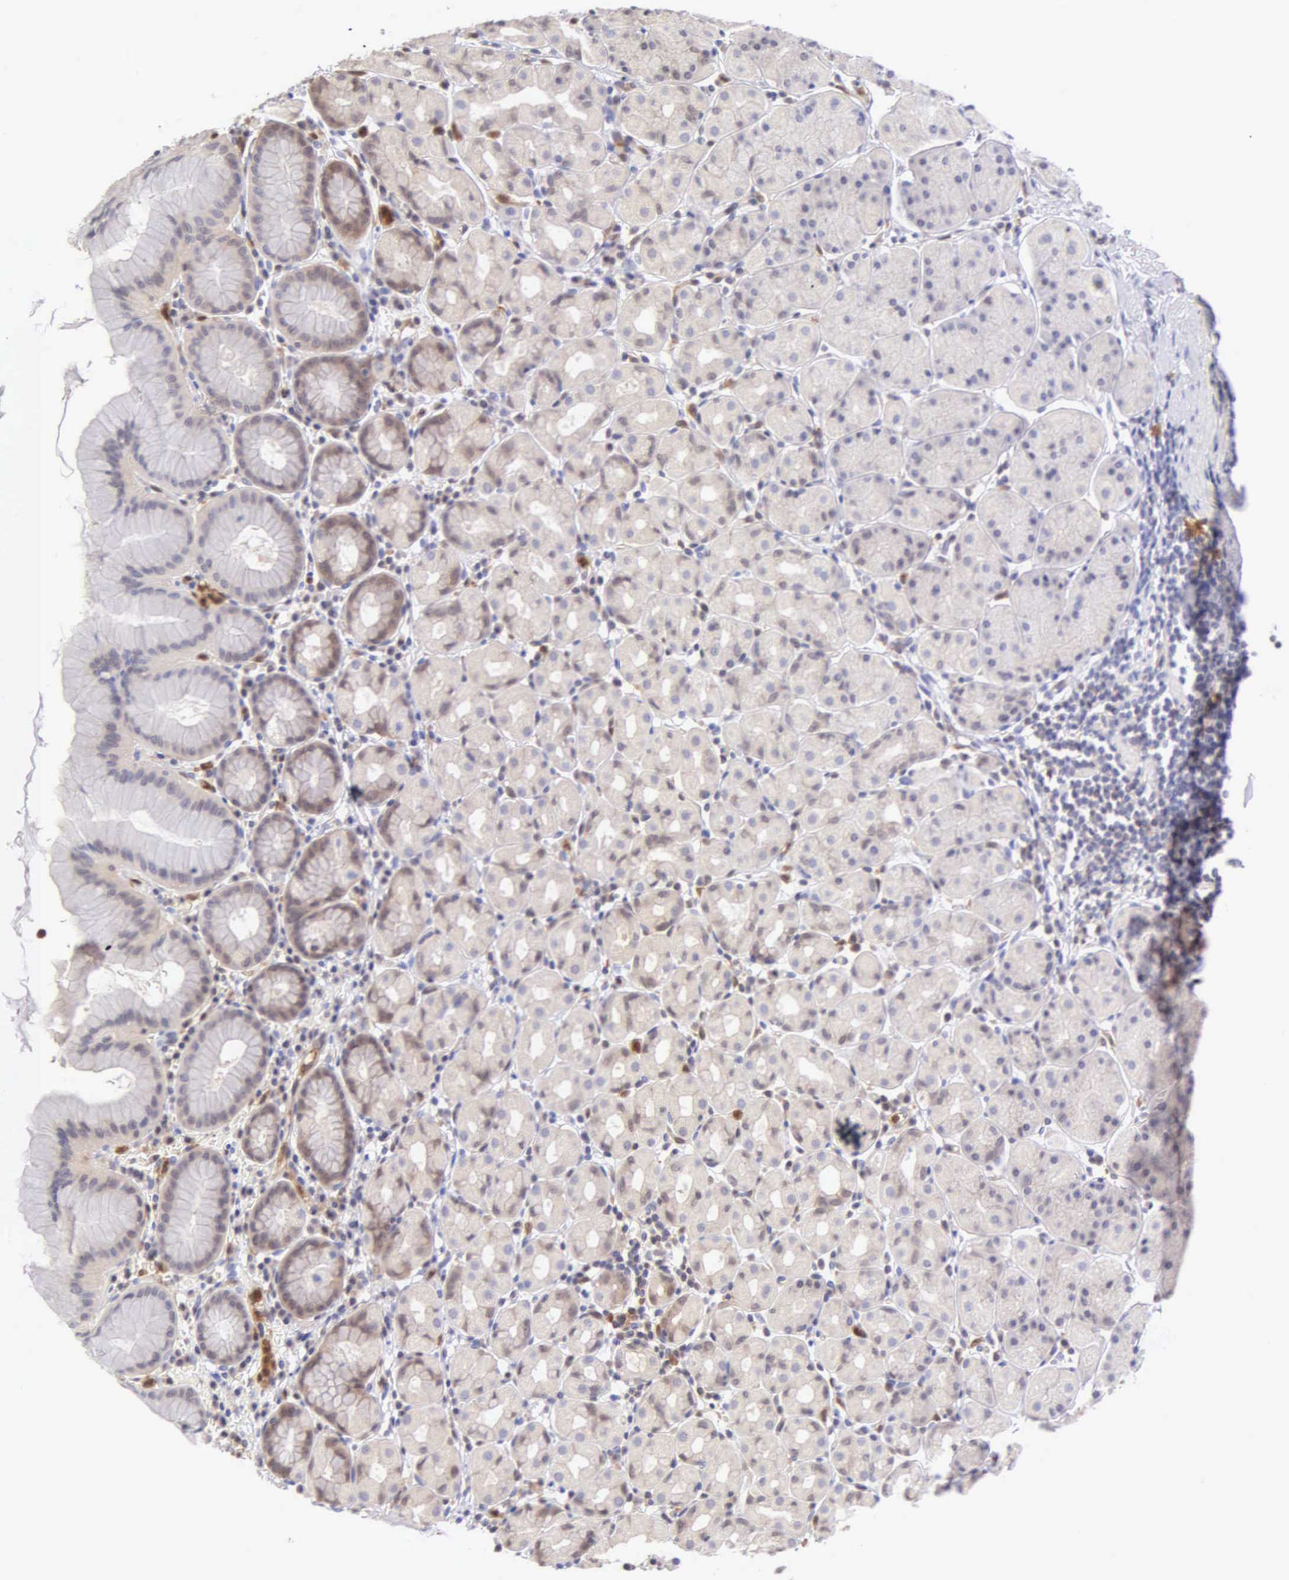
{"staining": {"intensity": "weak", "quantity": ">75%", "location": "cytoplasmic/membranous"}, "tissue": "stomach", "cell_type": "Glandular cells", "image_type": "normal", "snomed": [{"axis": "morphology", "description": "Normal tissue, NOS"}, {"axis": "topography", "description": "Stomach, lower"}], "caption": "Protein staining by immunohistochemistry (IHC) shows weak cytoplasmic/membranous positivity in about >75% of glandular cells in benign stomach. The staining was performed using DAB (3,3'-diaminobenzidine) to visualize the protein expression in brown, while the nuclei were stained in blue with hematoxylin (Magnification: 20x).", "gene": "BID", "patient": {"sex": "male", "age": 56}}